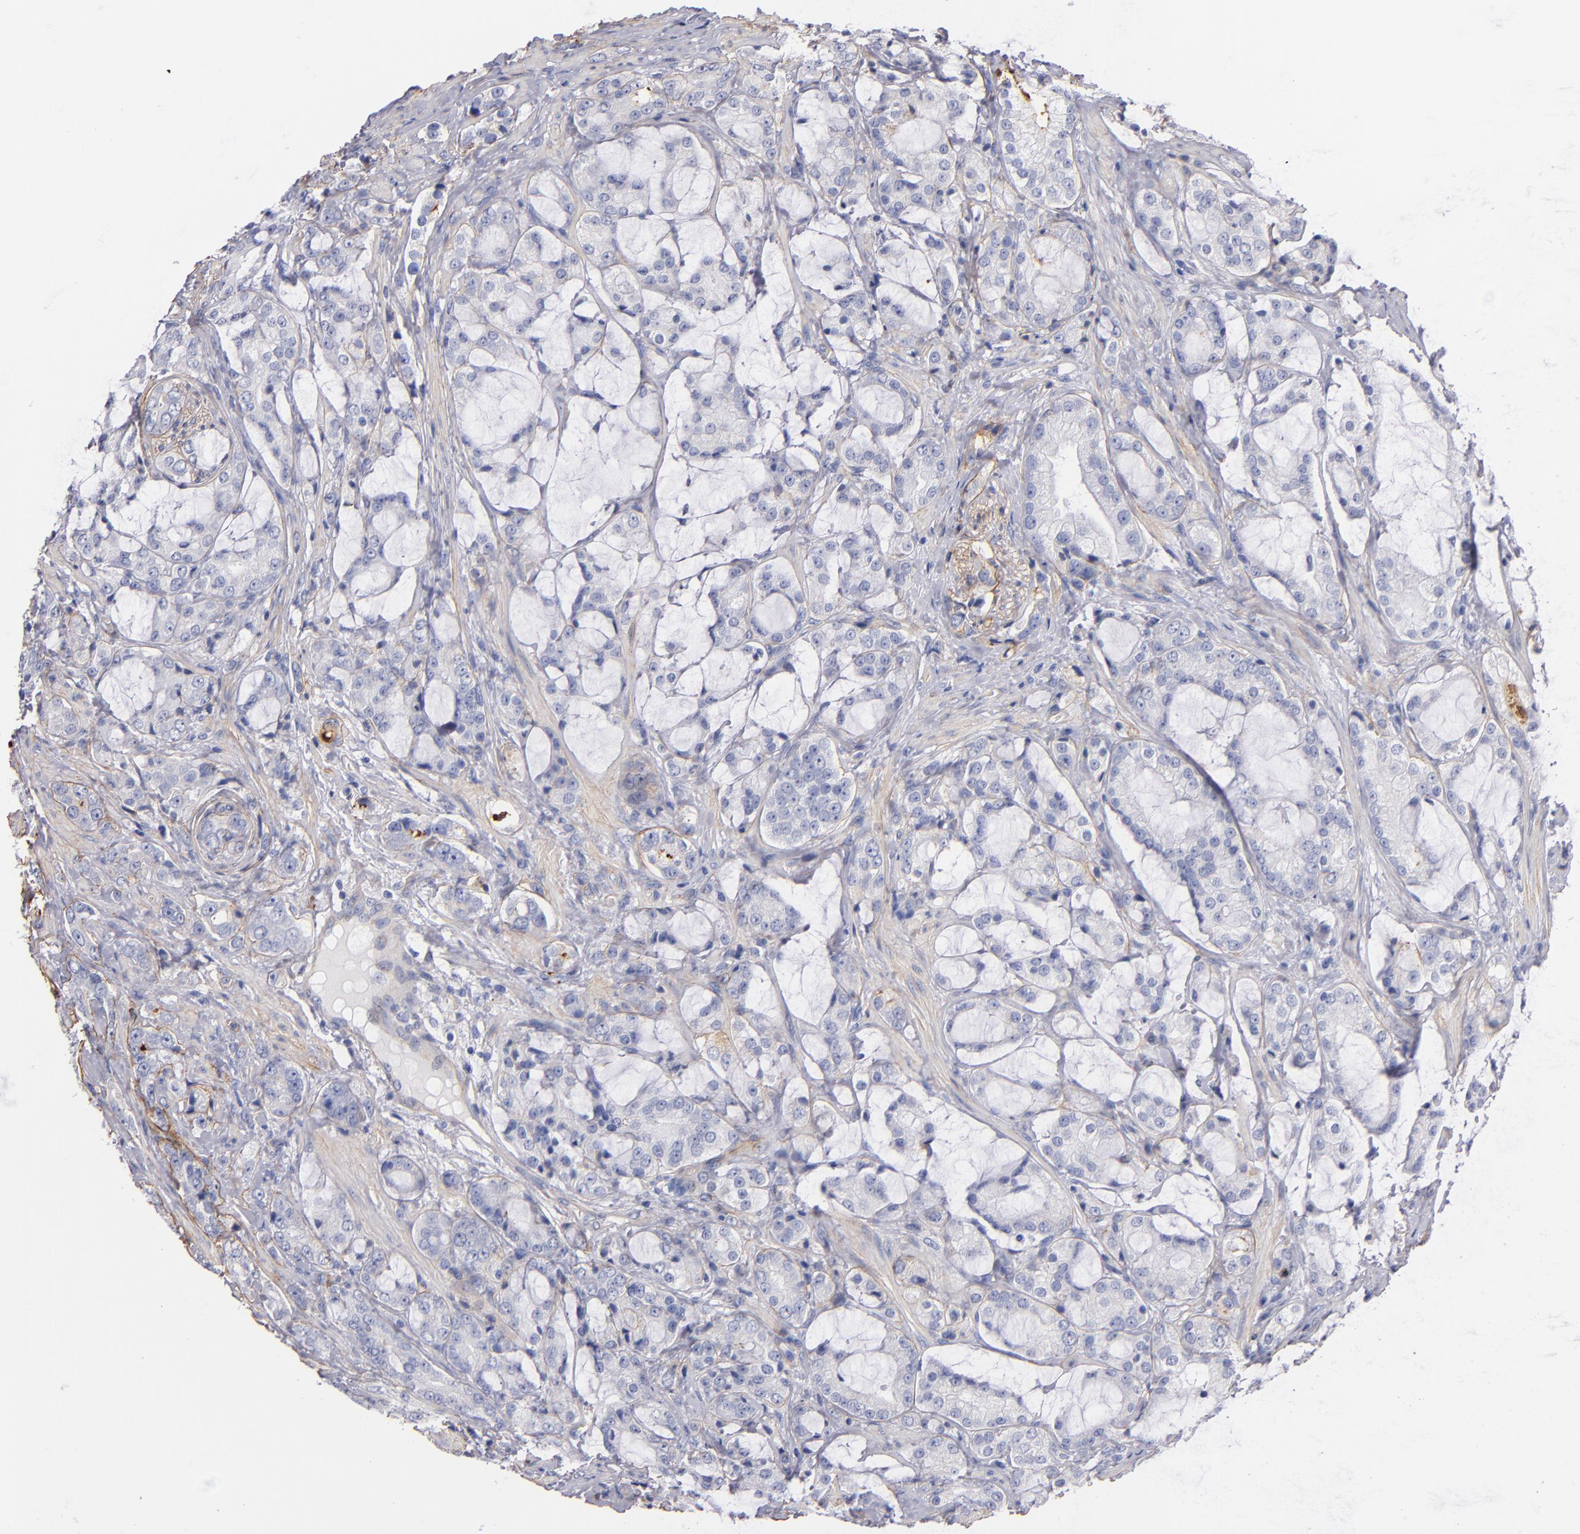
{"staining": {"intensity": "negative", "quantity": "none", "location": "none"}, "tissue": "prostate cancer", "cell_type": "Tumor cells", "image_type": "cancer", "snomed": [{"axis": "morphology", "description": "Adenocarcinoma, Medium grade"}, {"axis": "topography", "description": "Prostate"}], "caption": "DAB immunohistochemical staining of human prostate cancer reveals no significant staining in tumor cells. The staining is performed using DAB brown chromogen with nuclei counter-stained in using hematoxylin.", "gene": "LAMC1", "patient": {"sex": "male", "age": 70}}